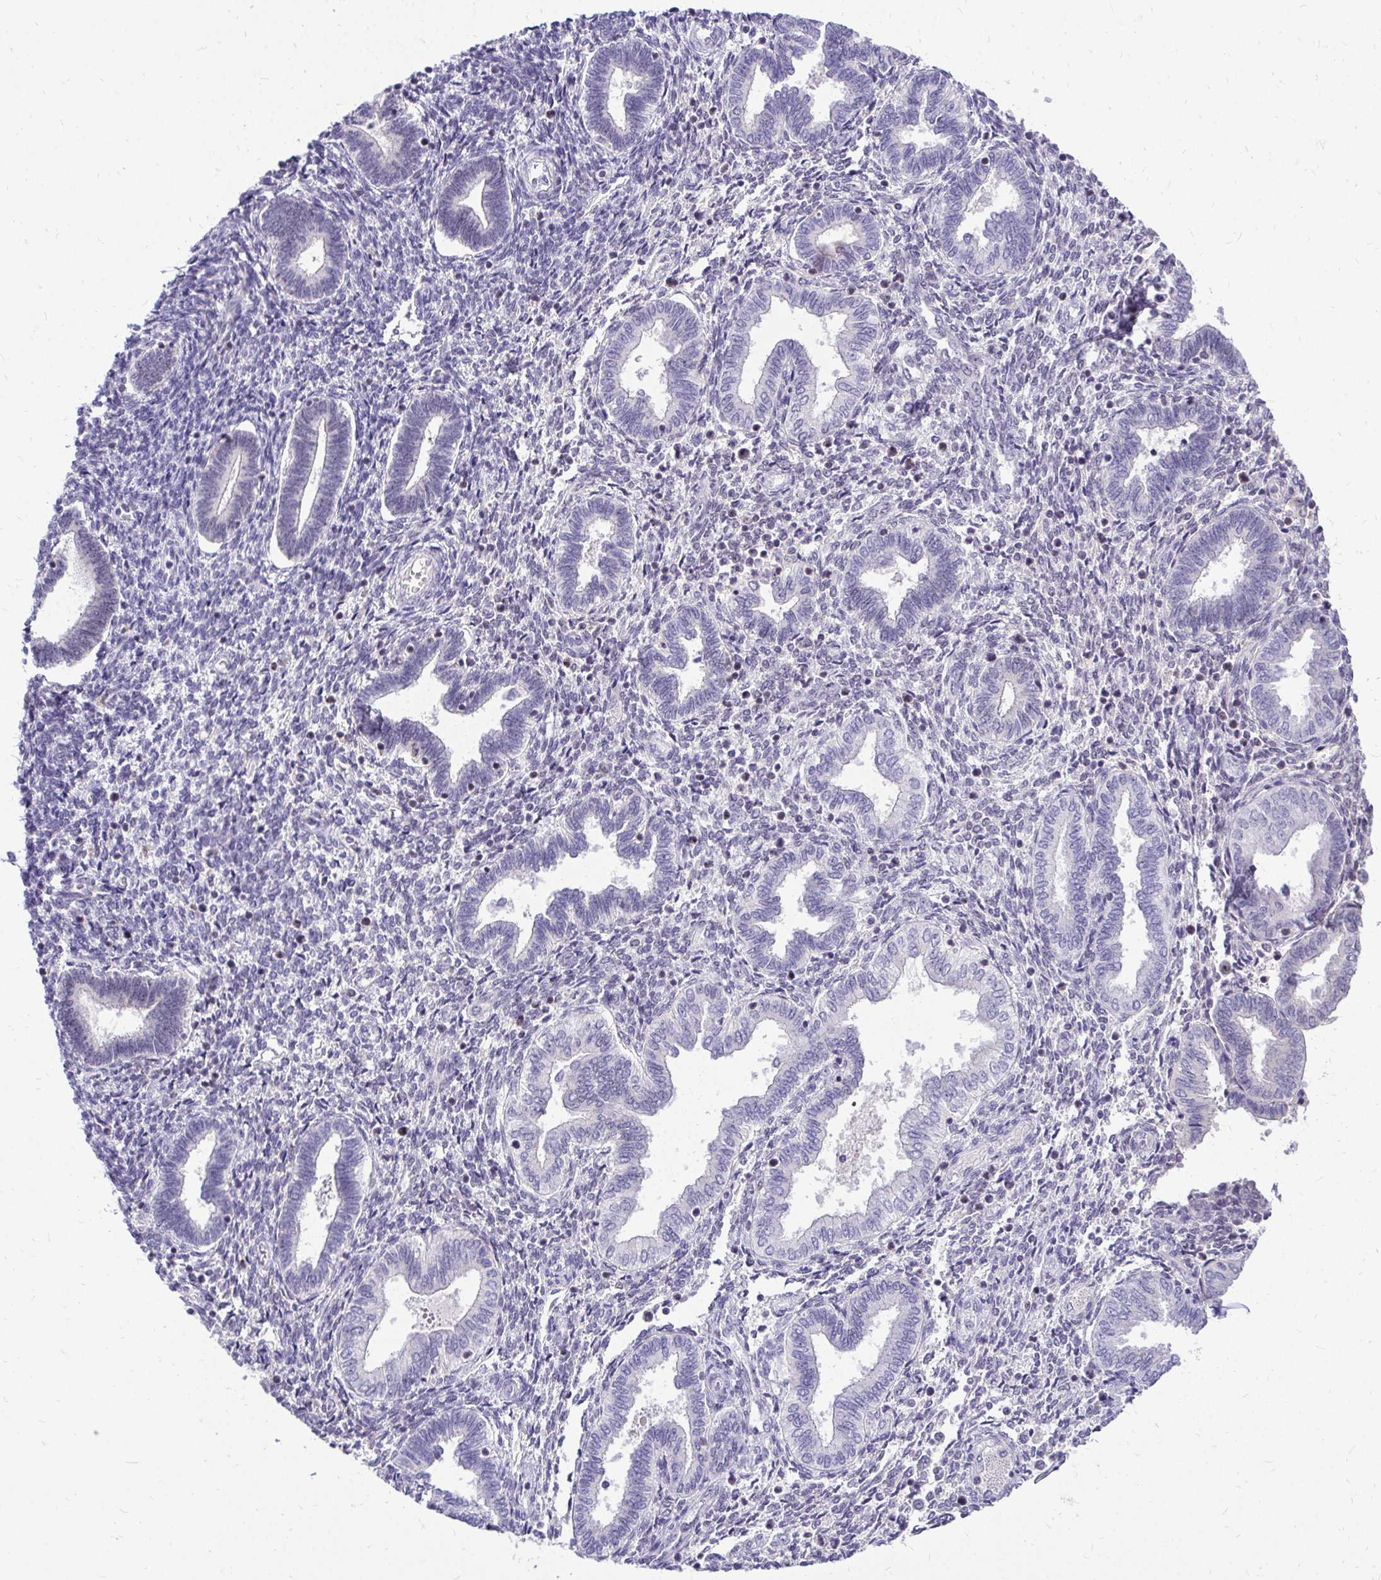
{"staining": {"intensity": "negative", "quantity": "none", "location": "none"}, "tissue": "endometrium", "cell_type": "Cells in endometrial stroma", "image_type": "normal", "snomed": [{"axis": "morphology", "description": "Normal tissue, NOS"}, {"axis": "topography", "description": "Endometrium"}], "caption": "Immunohistochemistry micrograph of benign endometrium: endometrium stained with DAB displays no significant protein staining in cells in endometrial stroma. (DAB (3,3'-diaminobenzidine) IHC with hematoxylin counter stain).", "gene": "NIFK", "patient": {"sex": "female", "age": 42}}